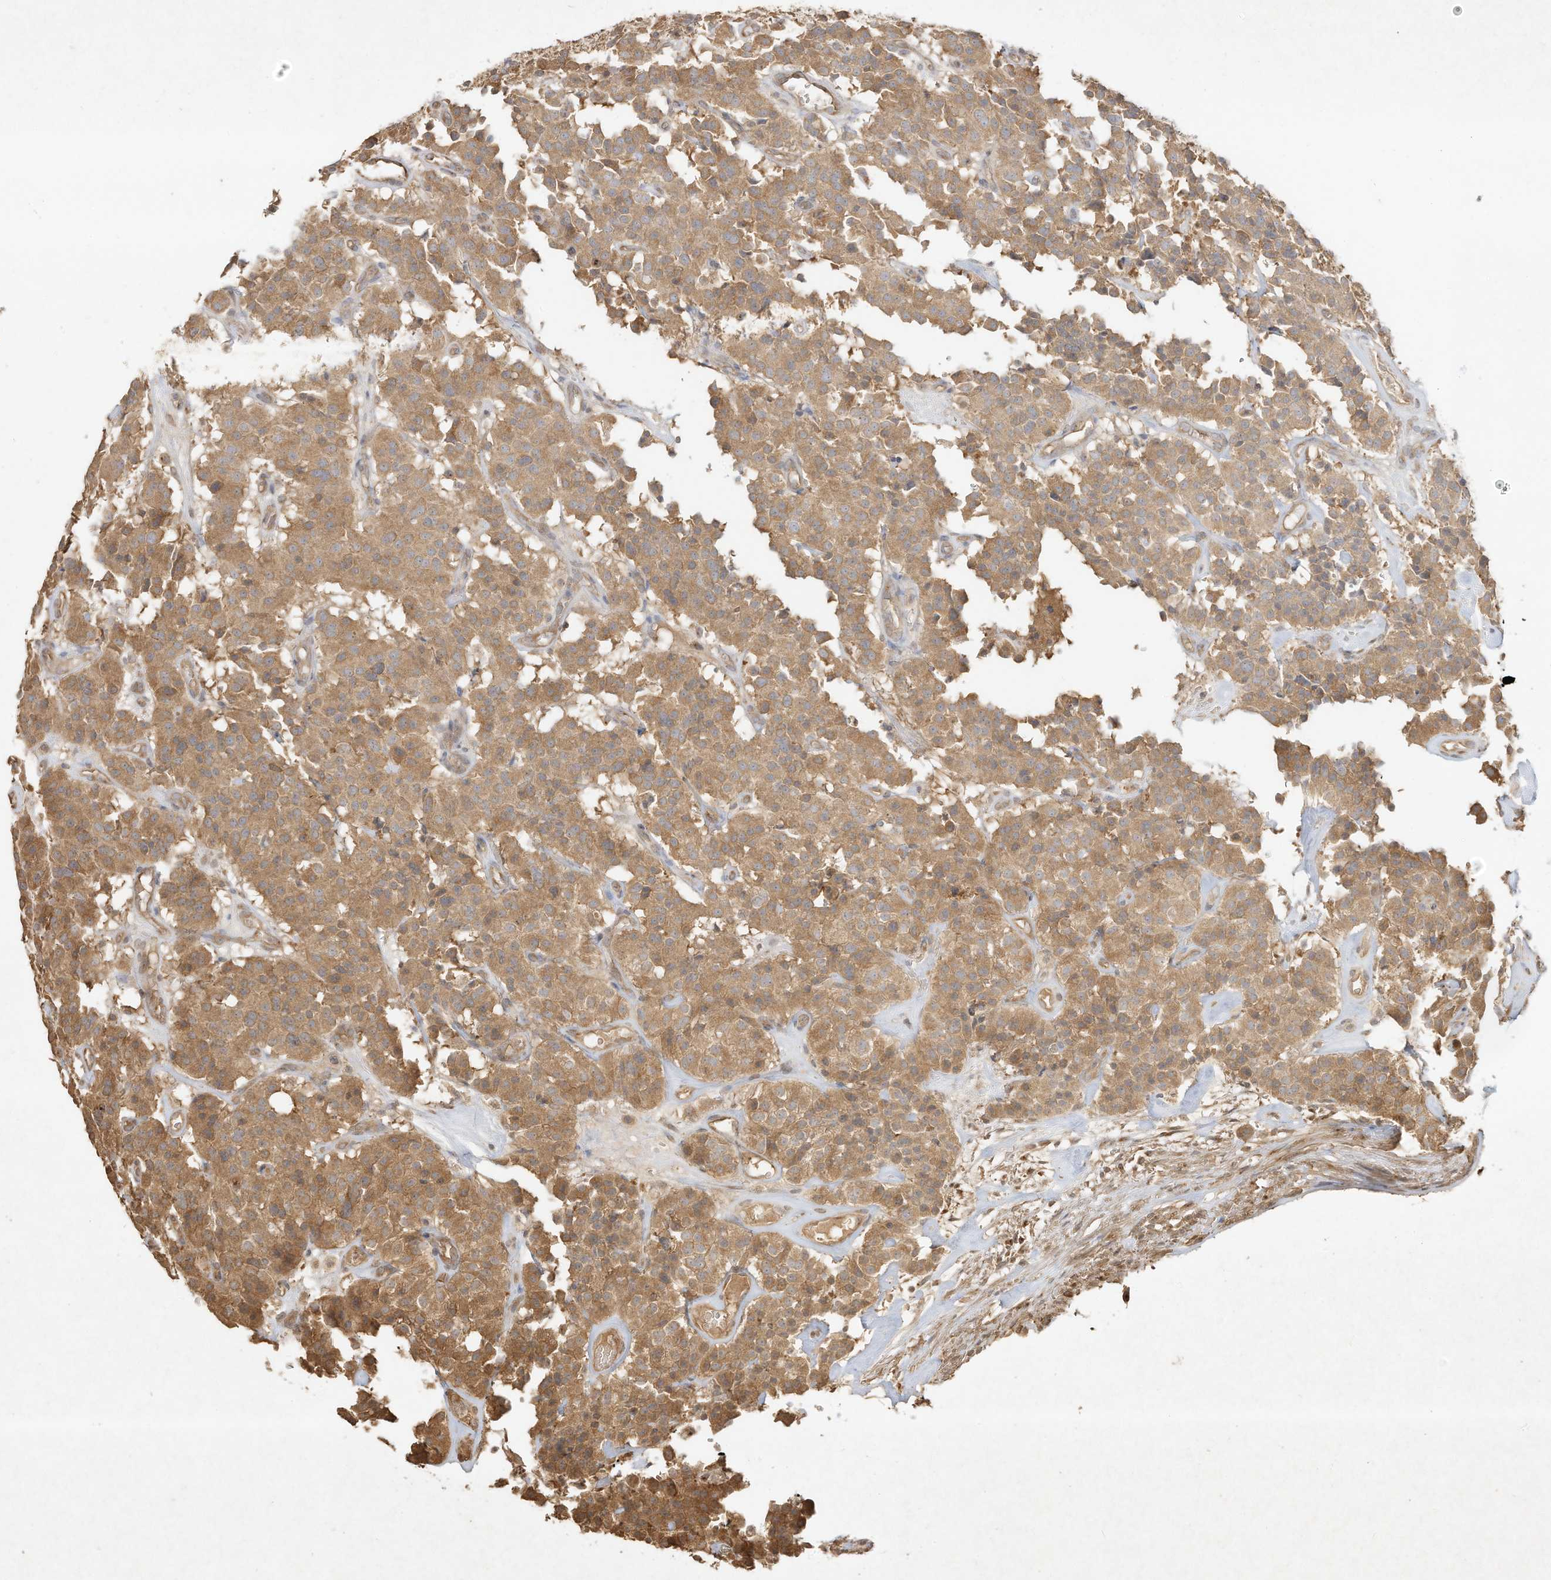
{"staining": {"intensity": "moderate", "quantity": ">75%", "location": "cytoplasmic/membranous"}, "tissue": "carcinoid", "cell_type": "Tumor cells", "image_type": "cancer", "snomed": [{"axis": "morphology", "description": "Carcinoid, malignant, NOS"}, {"axis": "topography", "description": "Lung"}], "caption": "The micrograph exhibits staining of carcinoid, revealing moderate cytoplasmic/membranous protein expression (brown color) within tumor cells.", "gene": "DYNC1I2", "patient": {"sex": "male", "age": 30}}